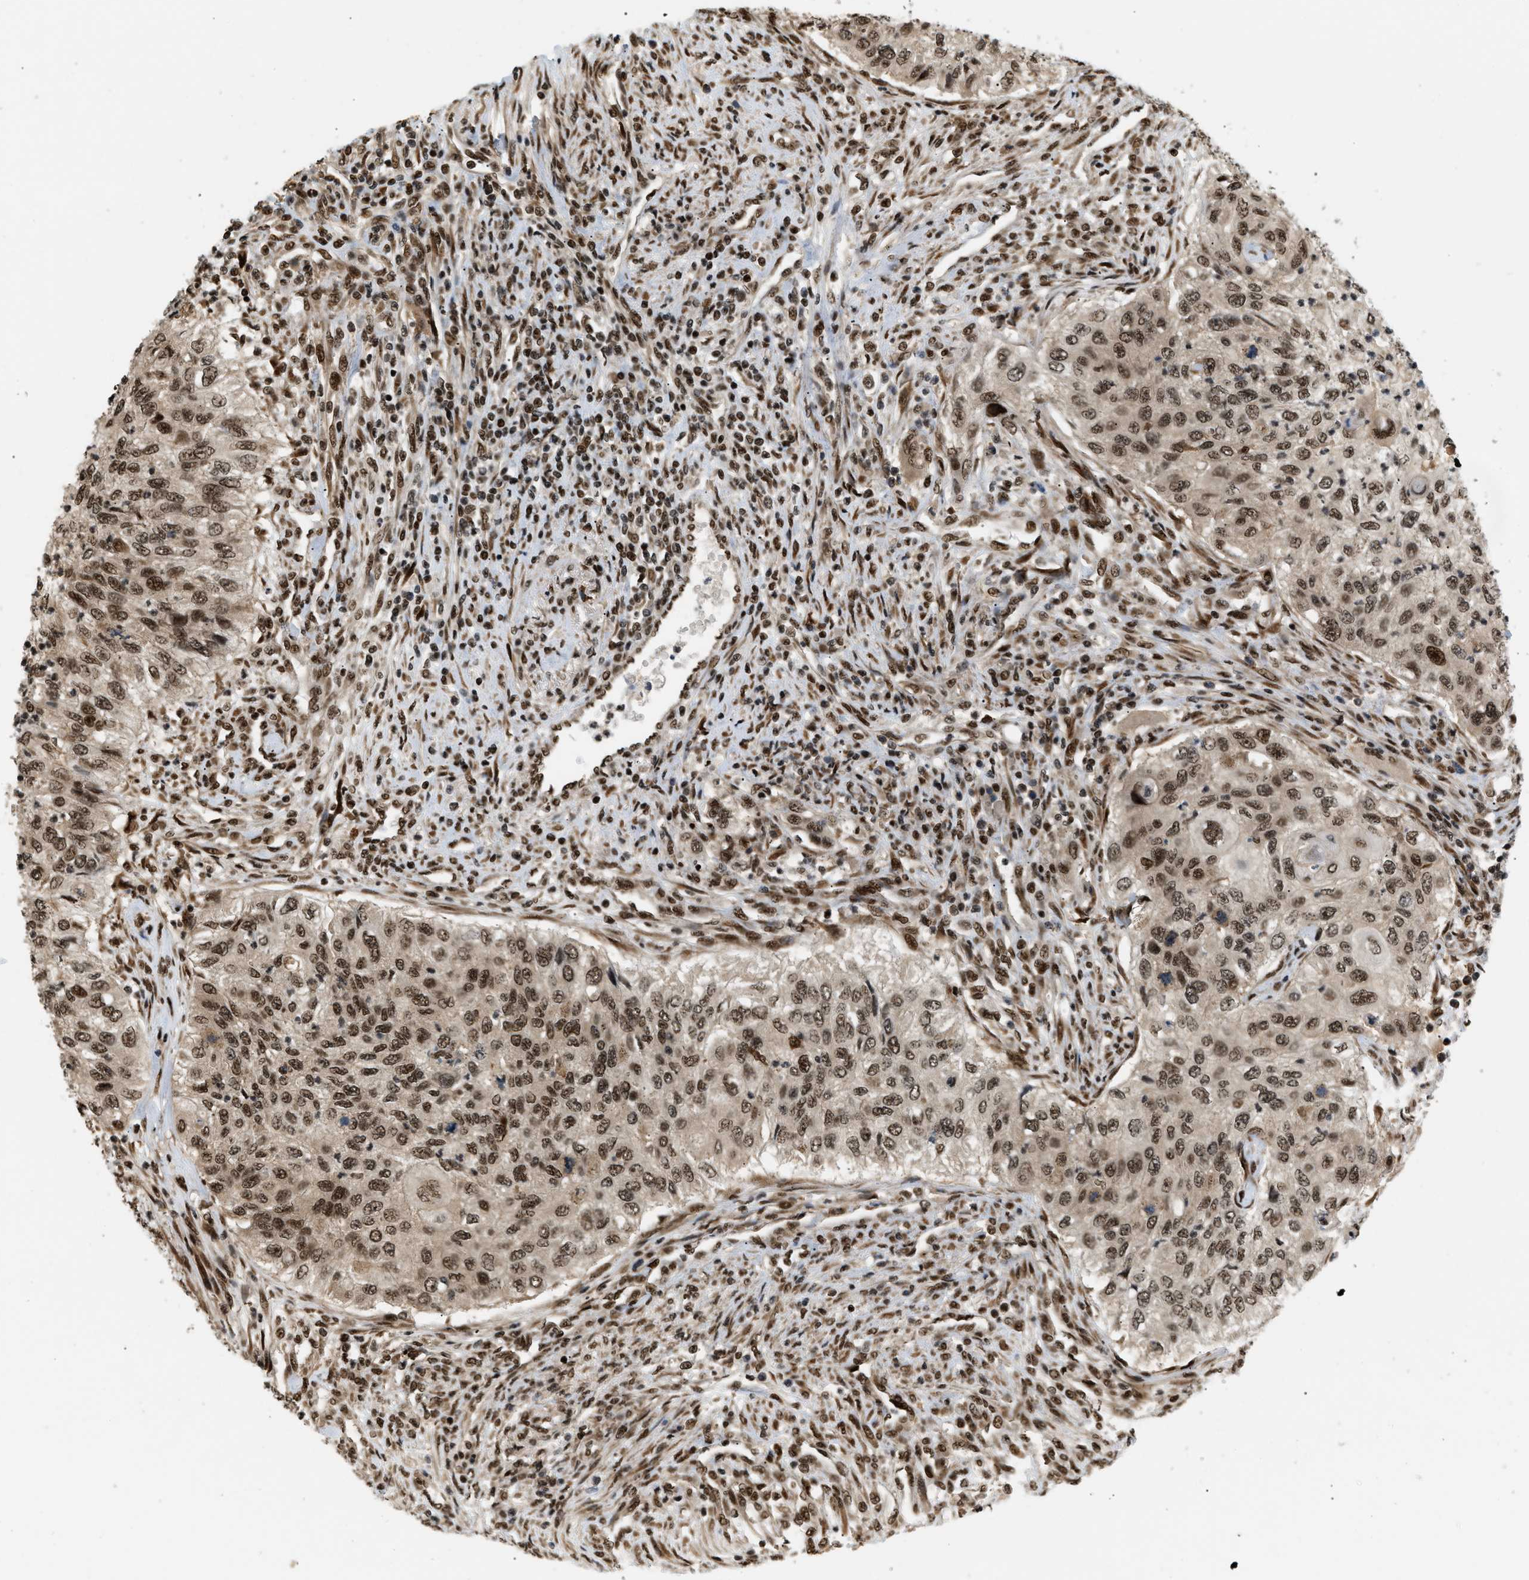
{"staining": {"intensity": "moderate", "quantity": ">75%", "location": "nuclear"}, "tissue": "urothelial cancer", "cell_type": "Tumor cells", "image_type": "cancer", "snomed": [{"axis": "morphology", "description": "Urothelial carcinoma, High grade"}, {"axis": "topography", "description": "Urinary bladder"}], "caption": "Urothelial cancer stained with DAB (3,3'-diaminobenzidine) IHC demonstrates medium levels of moderate nuclear staining in approximately >75% of tumor cells.", "gene": "RBM5", "patient": {"sex": "female", "age": 60}}